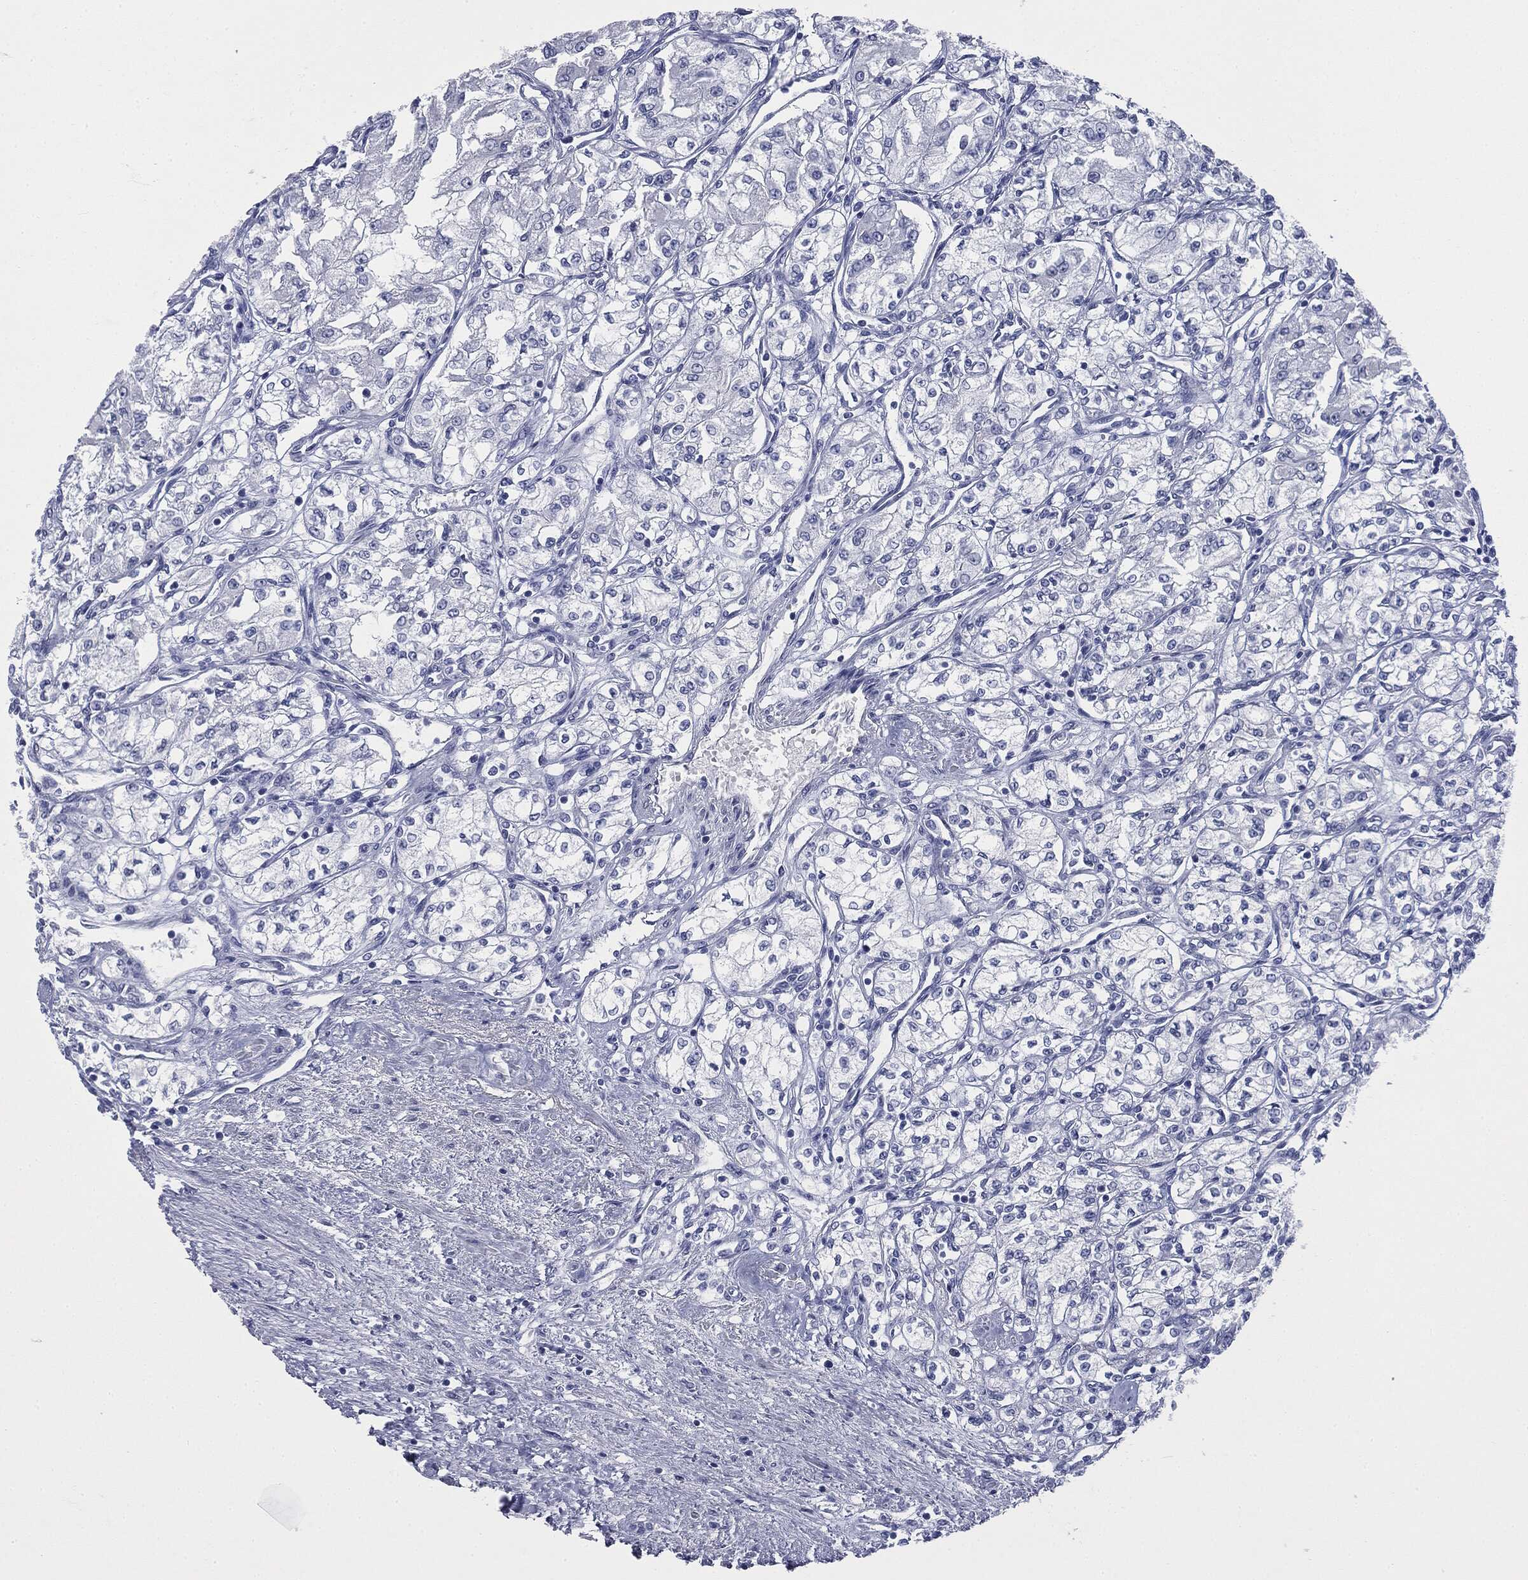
{"staining": {"intensity": "negative", "quantity": "none", "location": "none"}, "tissue": "renal cancer", "cell_type": "Tumor cells", "image_type": "cancer", "snomed": [{"axis": "morphology", "description": "Adenocarcinoma, NOS"}, {"axis": "topography", "description": "Kidney"}], "caption": "The micrograph demonstrates no staining of tumor cells in renal cancer (adenocarcinoma).", "gene": "ATP2A1", "patient": {"sex": "male", "age": 59}}